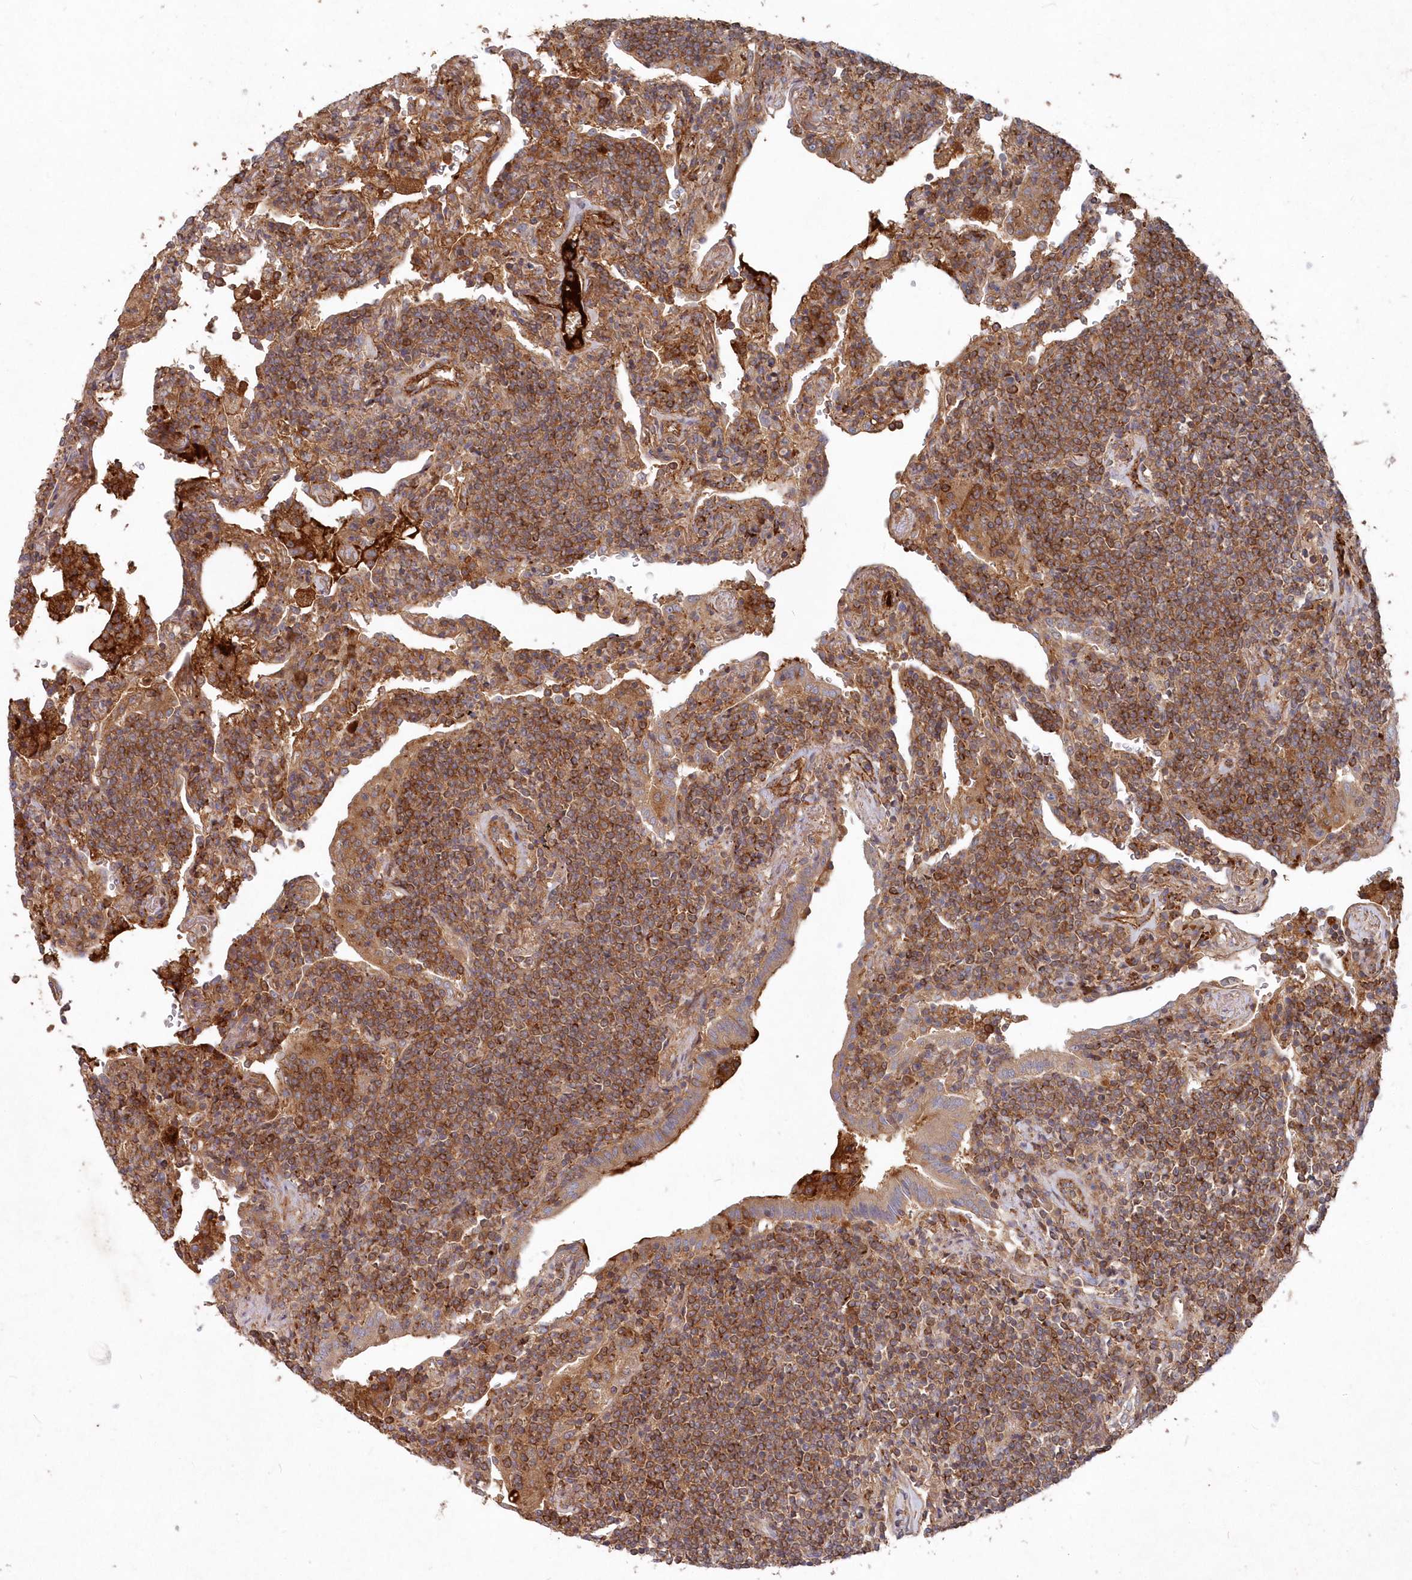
{"staining": {"intensity": "strong", "quantity": ">75%", "location": "cytoplasmic/membranous"}, "tissue": "lymphoma", "cell_type": "Tumor cells", "image_type": "cancer", "snomed": [{"axis": "morphology", "description": "Malignant lymphoma, non-Hodgkin's type, Low grade"}, {"axis": "topography", "description": "Lung"}], "caption": "The micrograph exhibits a brown stain indicating the presence of a protein in the cytoplasmic/membranous of tumor cells in low-grade malignant lymphoma, non-Hodgkin's type. (brown staining indicates protein expression, while blue staining denotes nuclei).", "gene": "ABHD14B", "patient": {"sex": "female", "age": 71}}